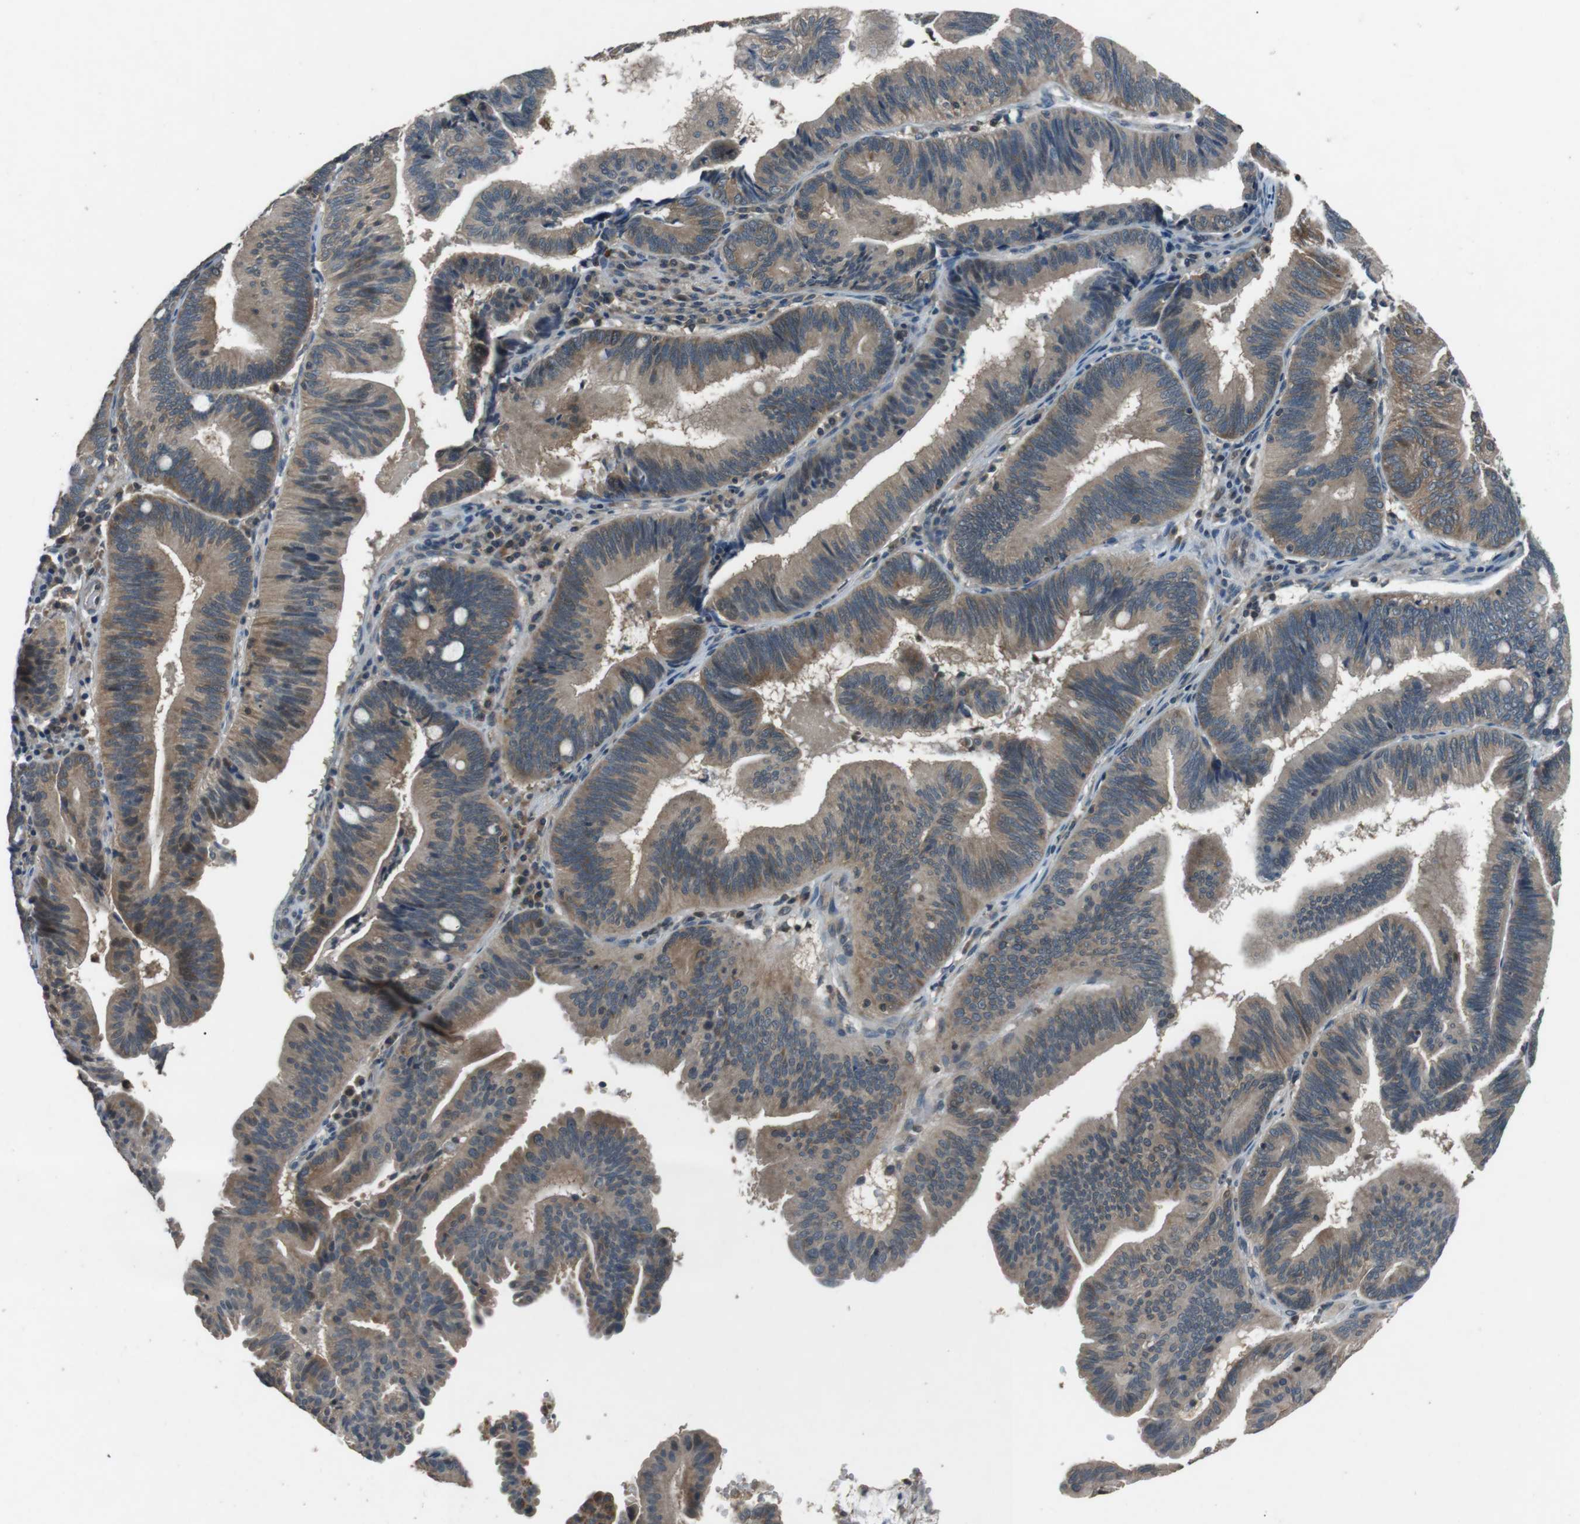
{"staining": {"intensity": "weak", "quantity": ">75%", "location": "cytoplasmic/membranous"}, "tissue": "pancreatic cancer", "cell_type": "Tumor cells", "image_type": "cancer", "snomed": [{"axis": "morphology", "description": "Adenocarcinoma, NOS"}, {"axis": "topography", "description": "Pancreas"}], "caption": "Pancreatic cancer (adenocarcinoma) stained with a protein marker demonstrates weak staining in tumor cells.", "gene": "NEK7", "patient": {"sex": "male", "age": 82}}